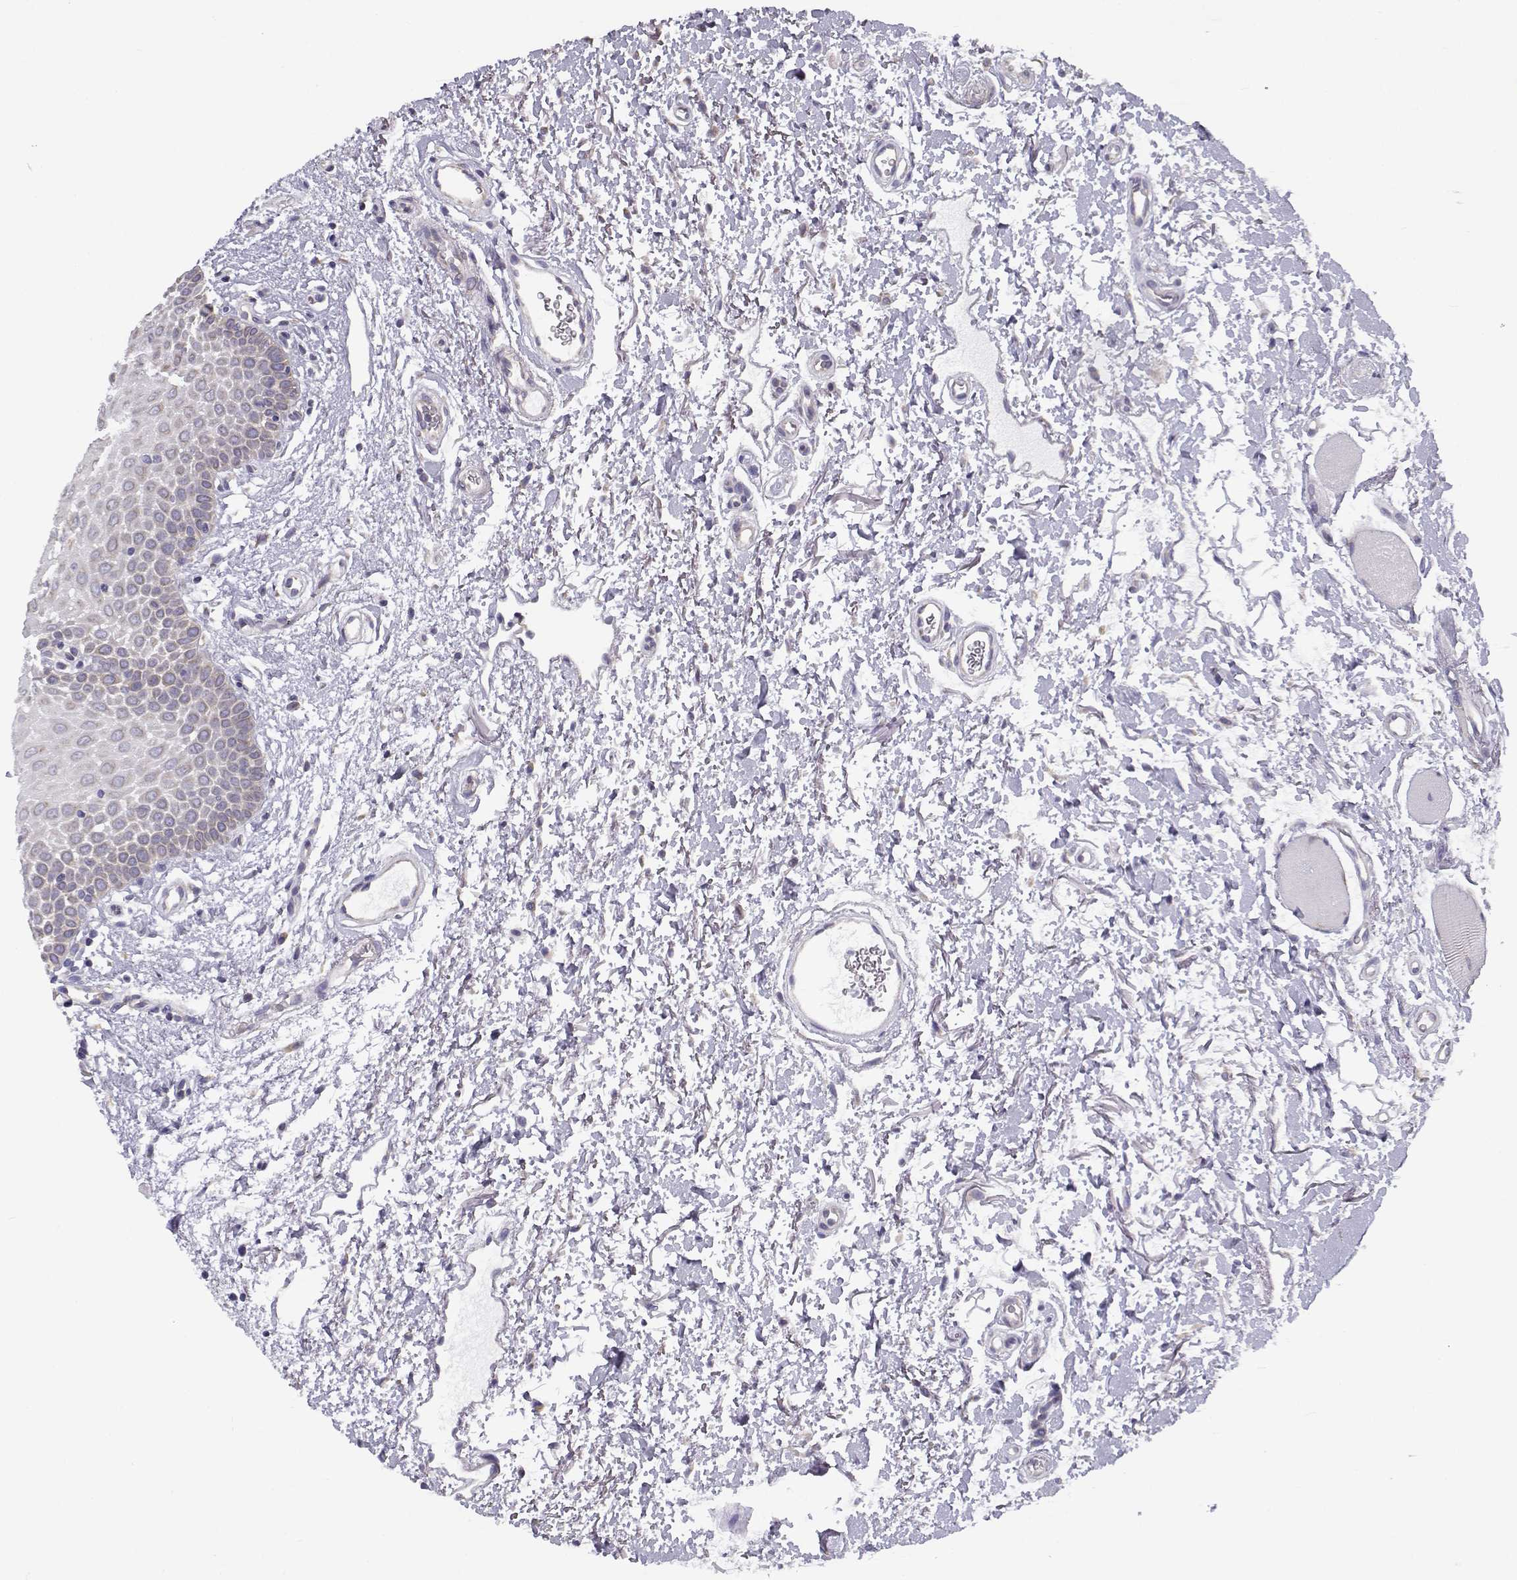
{"staining": {"intensity": "weak", "quantity": "<25%", "location": "cytoplasmic/membranous"}, "tissue": "oral mucosa", "cell_type": "Squamous epithelial cells", "image_type": "normal", "snomed": [{"axis": "morphology", "description": "Normal tissue, NOS"}, {"axis": "morphology", "description": "Squamous cell carcinoma, NOS"}, {"axis": "topography", "description": "Oral tissue"}, {"axis": "topography", "description": "Head-Neck"}], "caption": "Oral mucosa stained for a protein using immunohistochemistry (IHC) shows no positivity squamous epithelial cells.", "gene": "BEND6", "patient": {"sex": "female", "age": 75}}